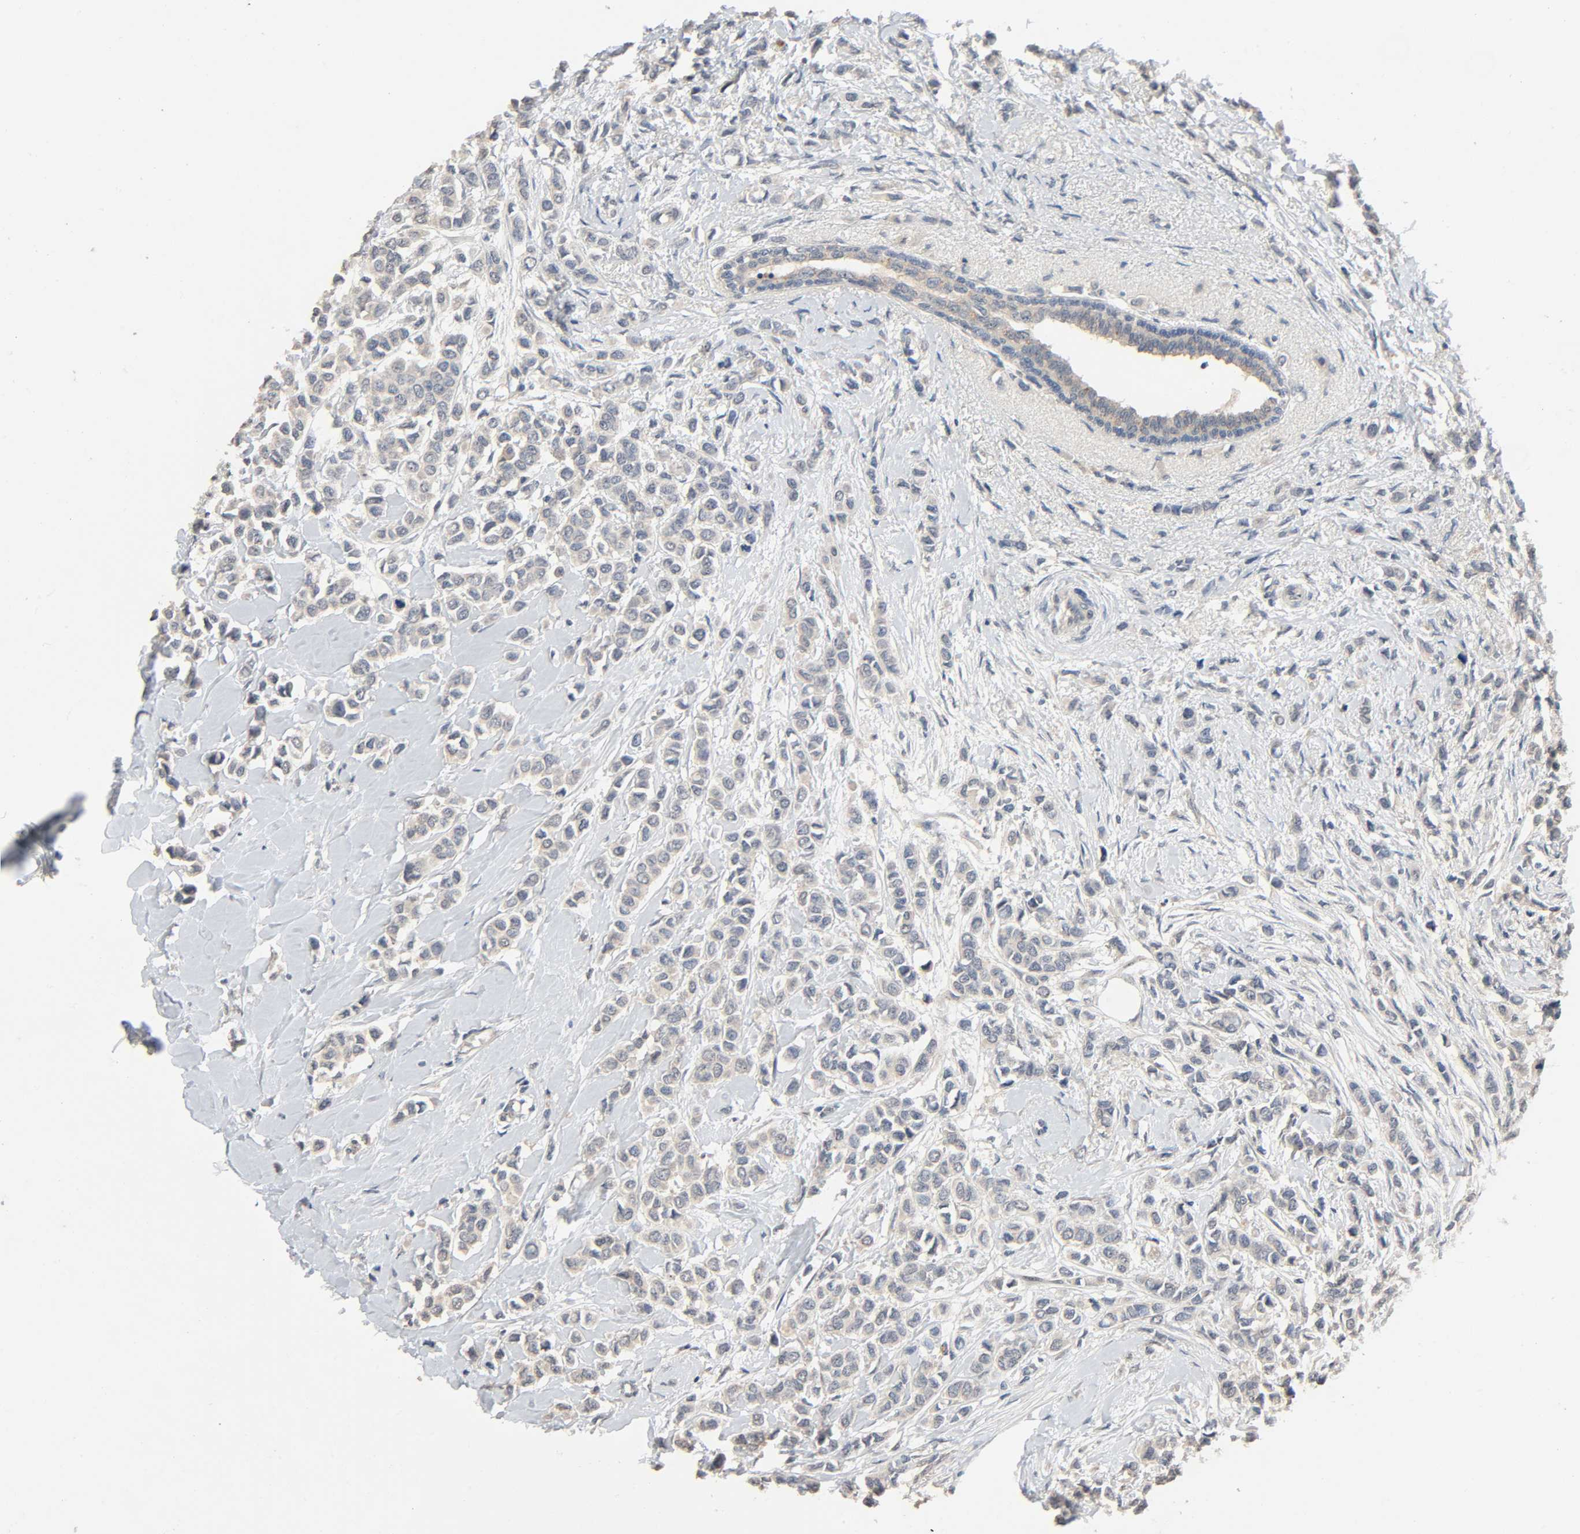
{"staining": {"intensity": "weak", "quantity": "25%-75%", "location": "cytoplasmic/membranous"}, "tissue": "breast cancer", "cell_type": "Tumor cells", "image_type": "cancer", "snomed": [{"axis": "morphology", "description": "Lobular carcinoma"}, {"axis": "topography", "description": "Breast"}], "caption": "Weak cytoplasmic/membranous protein staining is present in about 25%-75% of tumor cells in breast cancer (lobular carcinoma).", "gene": "MAGEA8", "patient": {"sex": "female", "age": 51}}